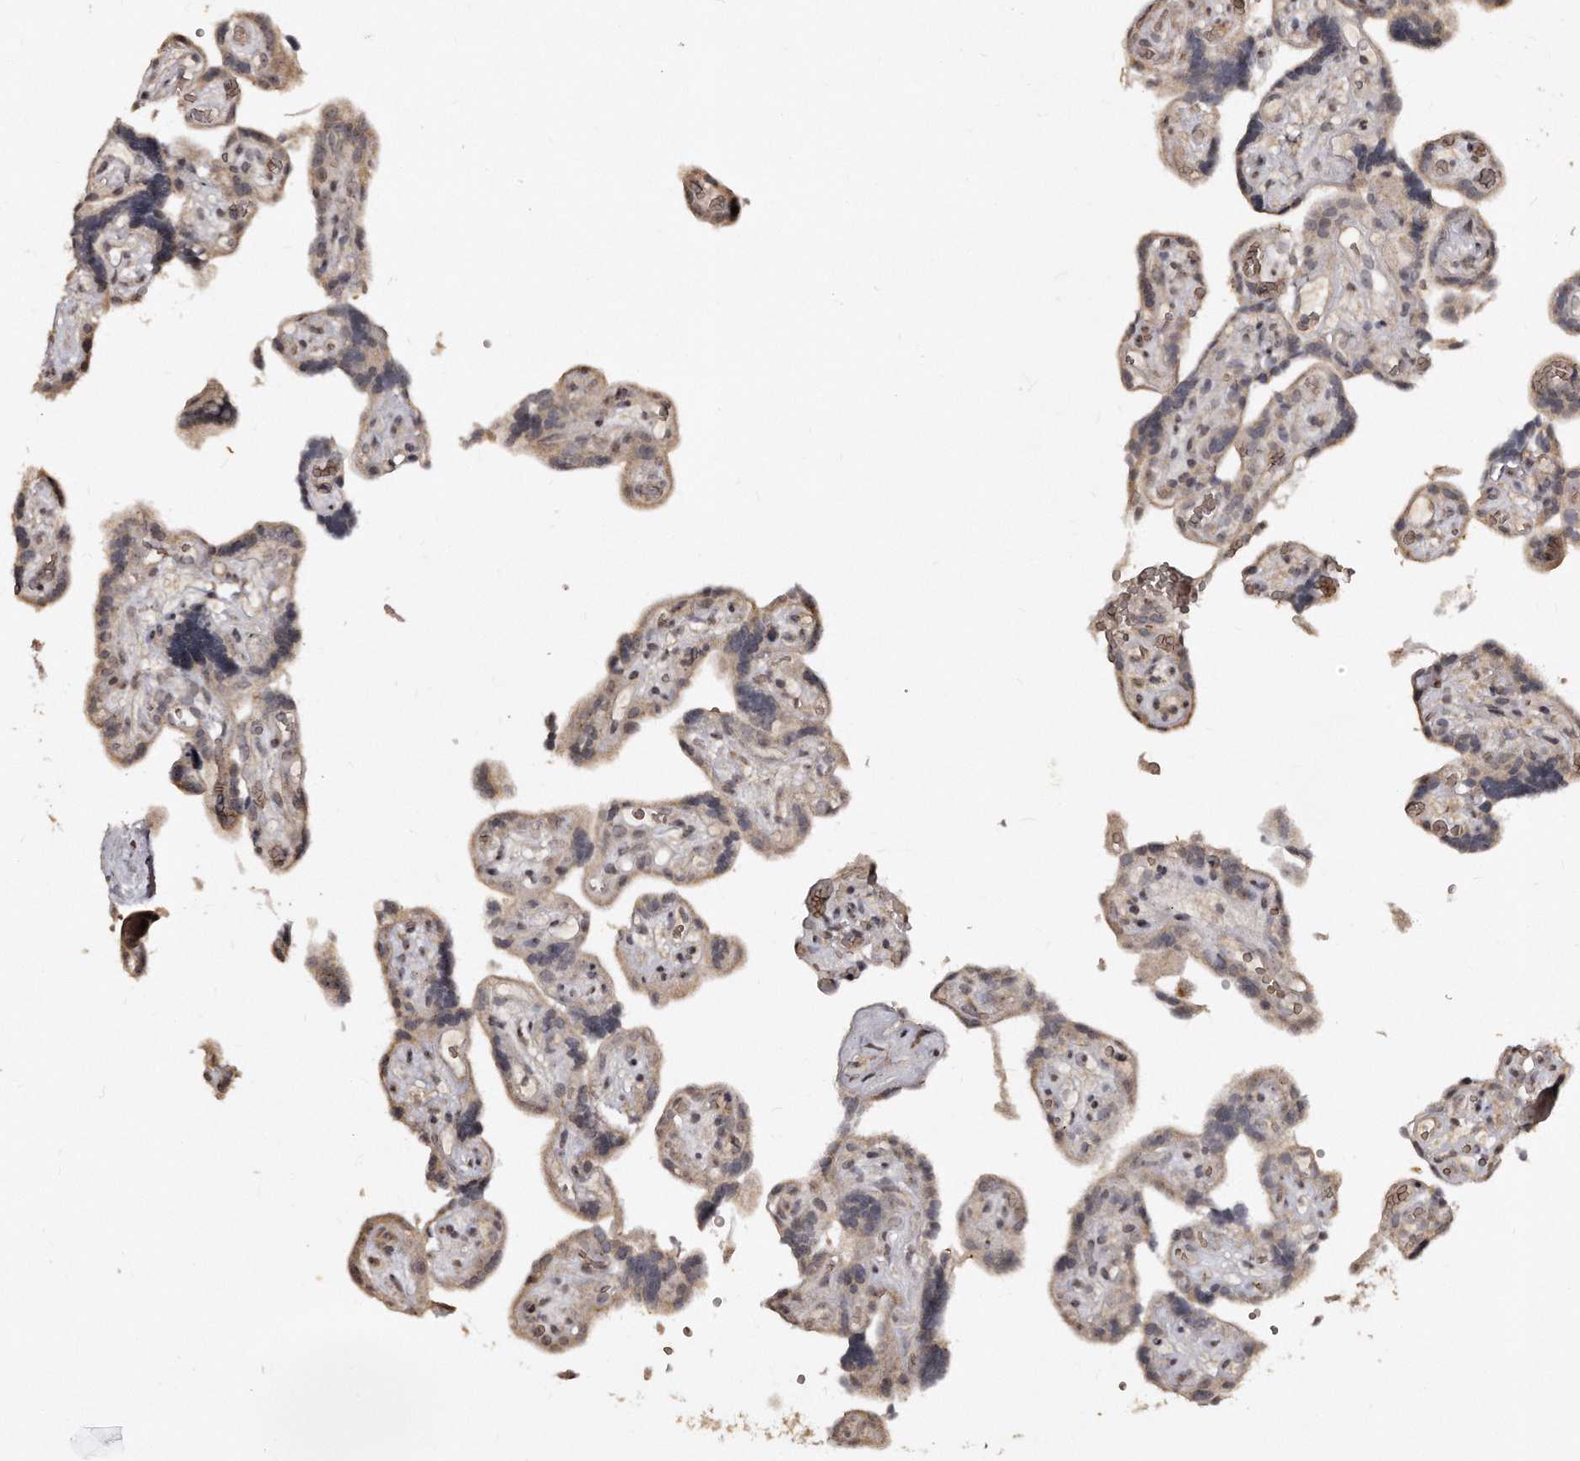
{"staining": {"intensity": "moderate", "quantity": ">75%", "location": "cytoplasmic/membranous"}, "tissue": "placenta", "cell_type": "Decidual cells", "image_type": "normal", "snomed": [{"axis": "morphology", "description": "Normal tissue, NOS"}, {"axis": "topography", "description": "Placenta"}], "caption": "Placenta stained with DAB immunohistochemistry (IHC) displays medium levels of moderate cytoplasmic/membranous staining in approximately >75% of decidual cells. Immunohistochemistry stains the protein in brown and the nuclei are stained blue.", "gene": "TSHR", "patient": {"sex": "female", "age": 30}}